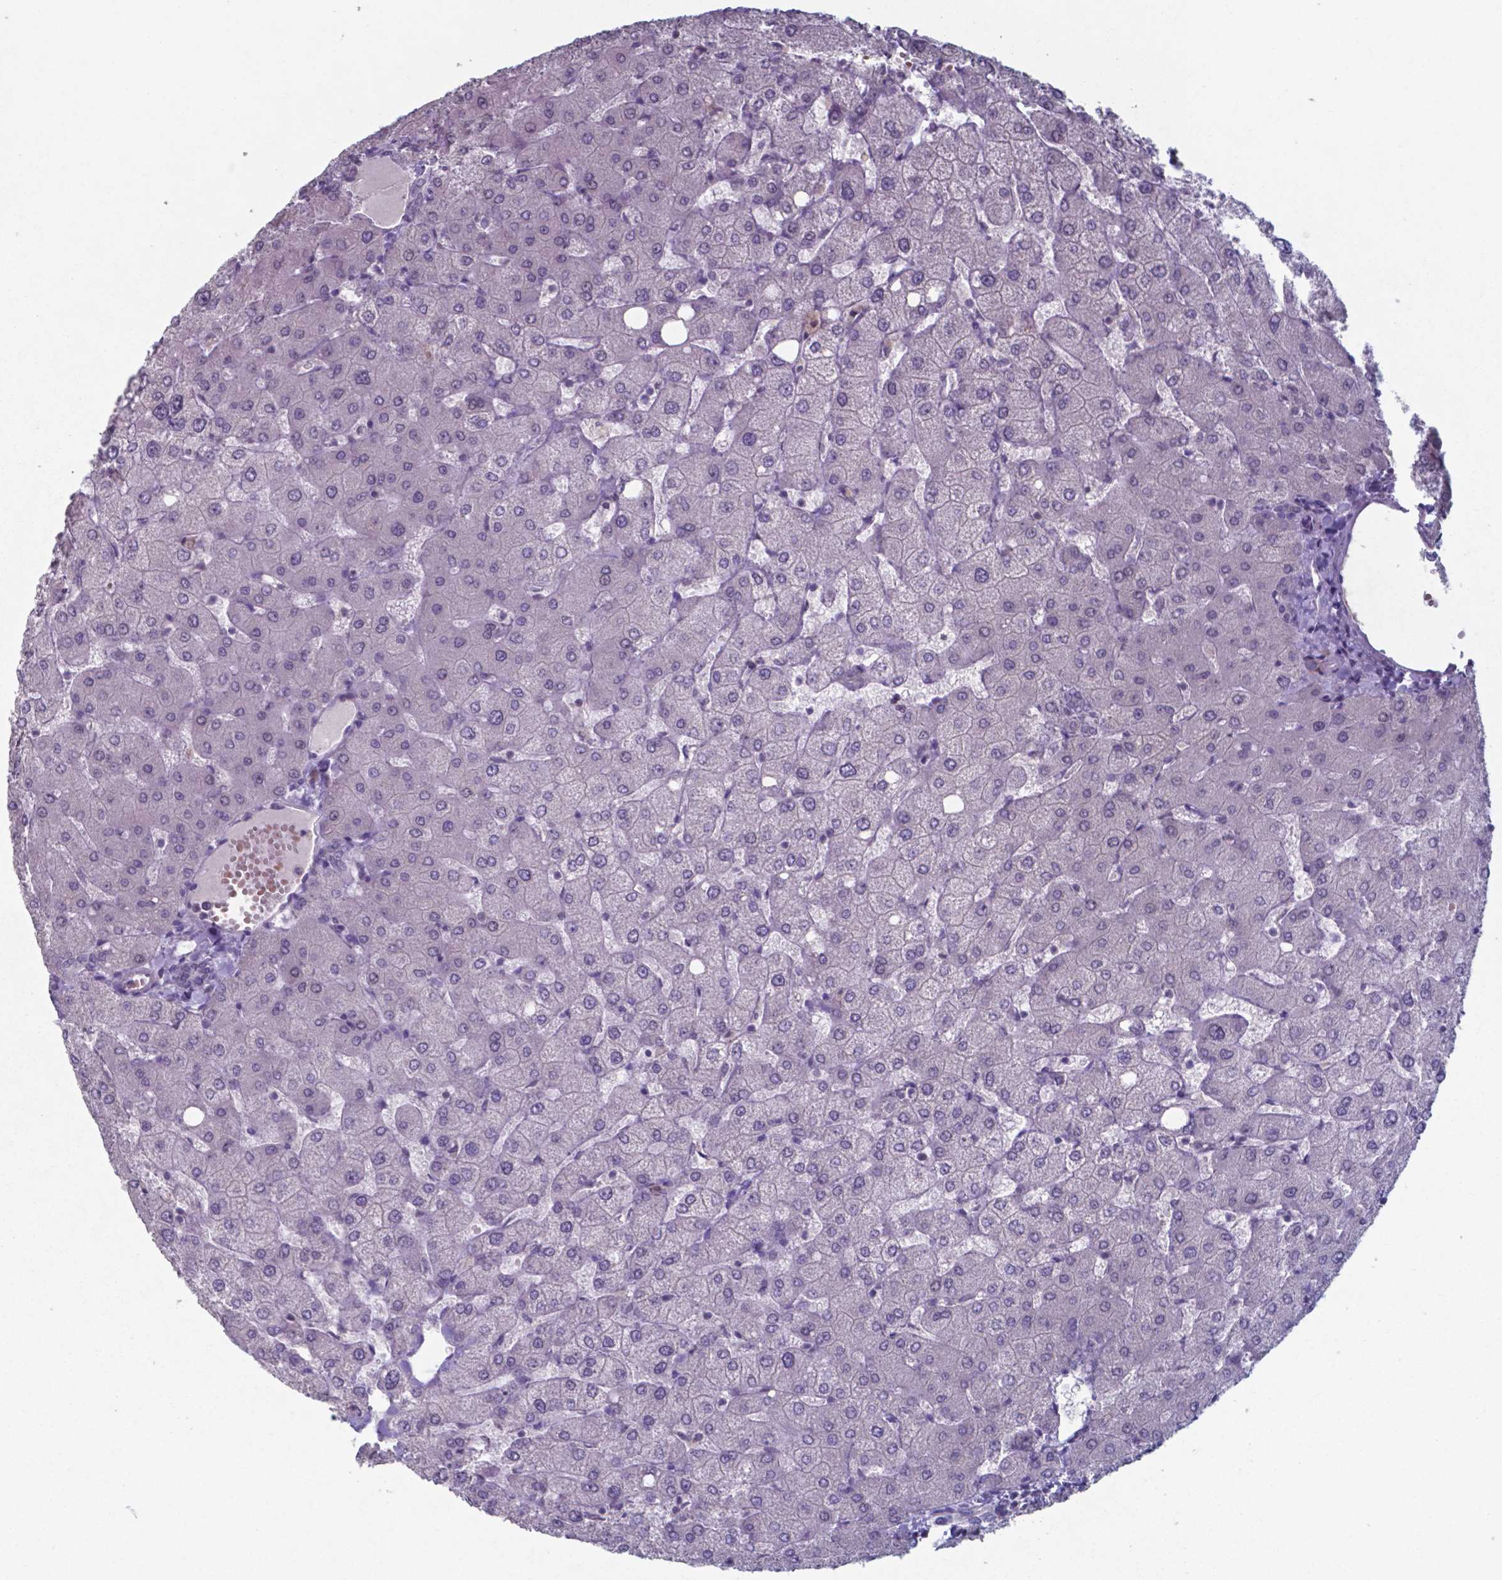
{"staining": {"intensity": "negative", "quantity": "none", "location": "none"}, "tissue": "liver", "cell_type": "Cholangiocytes", "image_type": "normal", "snomed": [{"axis": "morphology", "description": "Normal tissue, NOS"}, {"axis": "topography", "description": "Liver"}], "caption": "IHC photomicrograph of normal human liver stained for a protein (brown), which shows no staining in cholangiocytes. Nuclei are stained in blue.", "gene": "TDP2", "patient": {"sex": "female", "age": 54}}